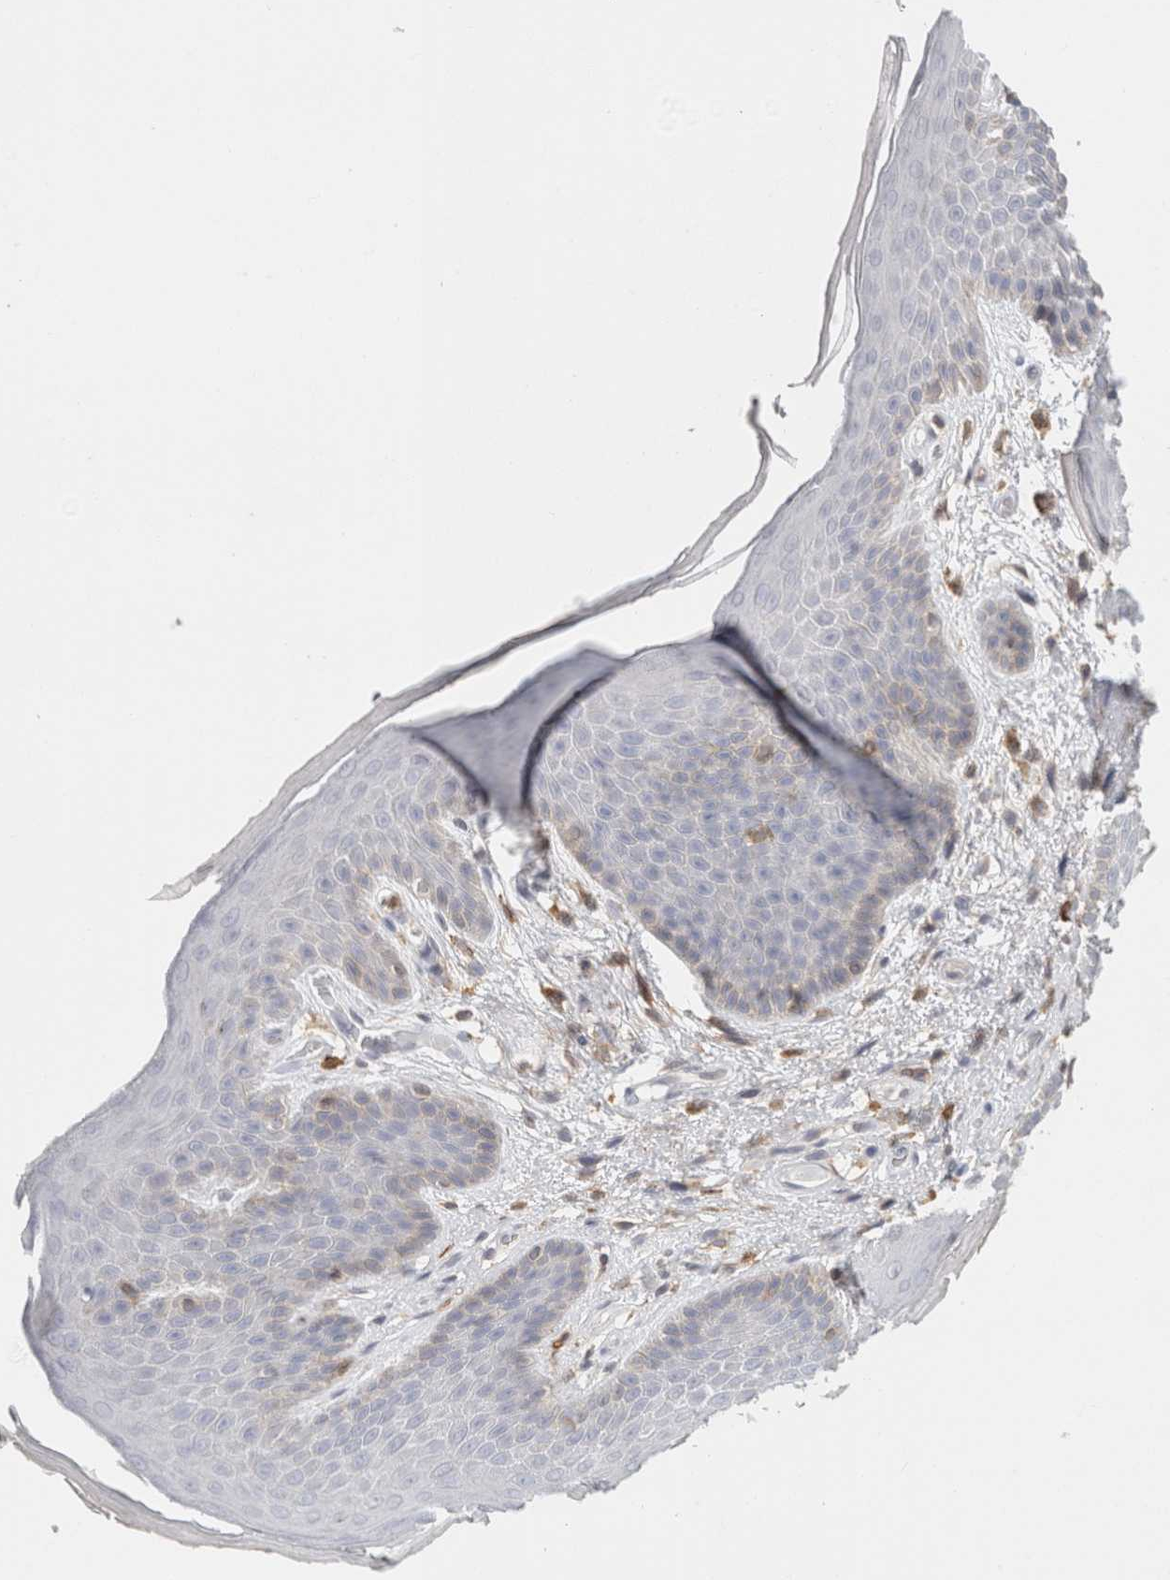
{"staining": {"intensity": "weak", "quantity": "<25%", "location": "cytoplasmic/membranous"}, "tissue": "skin", "cell_type": "Epidermal cells", "image_type": "normal", "snomed": [{"axis": "morphology", "description": "Normal tissue, NOS"}, {"axis": "topography", "description": "Anal"}], "caption": "The immunohistochemistry image has no significant staining in epidermal cells of skin.", "gene": "P2RY2", "patient": {"sex": "male", "age": 74}}